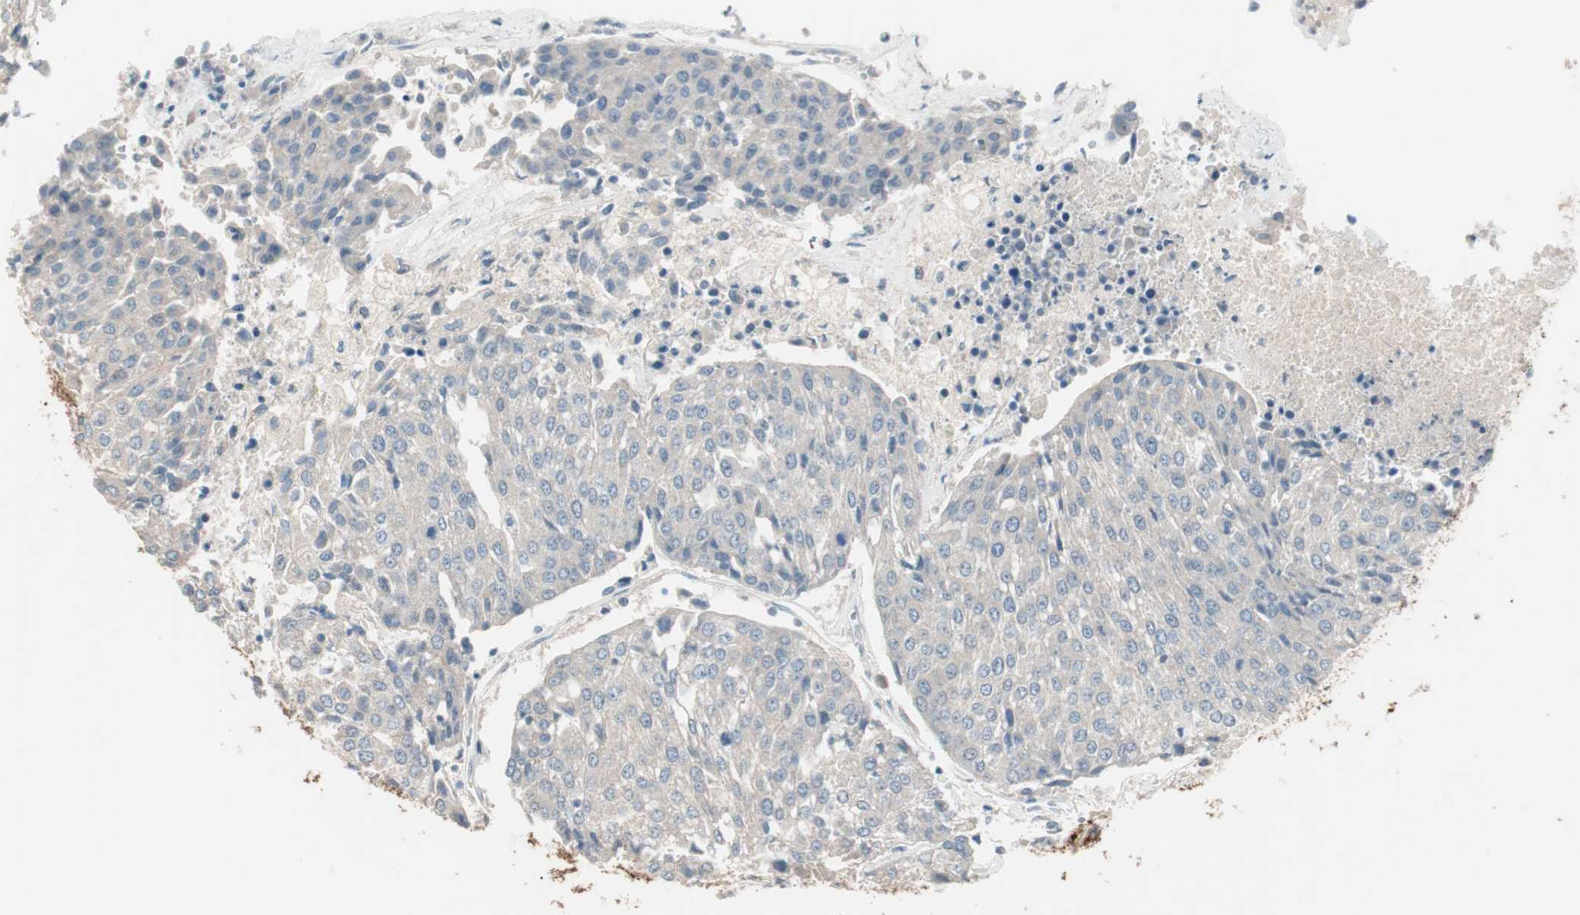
{"staining": {"intensity": "negative", "quantity": "none", "location": "none"}, "tissue": "urothelial cancer", "cell_type": "Tumor cells", "image_type": "cancer", "snomed": [{"axis": "morphology", "description": "Urothelial carcinoma, High grade"}, {"axis": "topography", "description": "Urinary bladder"}], "caption": "Tumor cells show no significant expression in urothelial cancer. (Immunohistochemistry (ihc), brightfield microscopy, high magnification).", "gene": "KHK", "patient": {"sex": "female", "age": 85}}